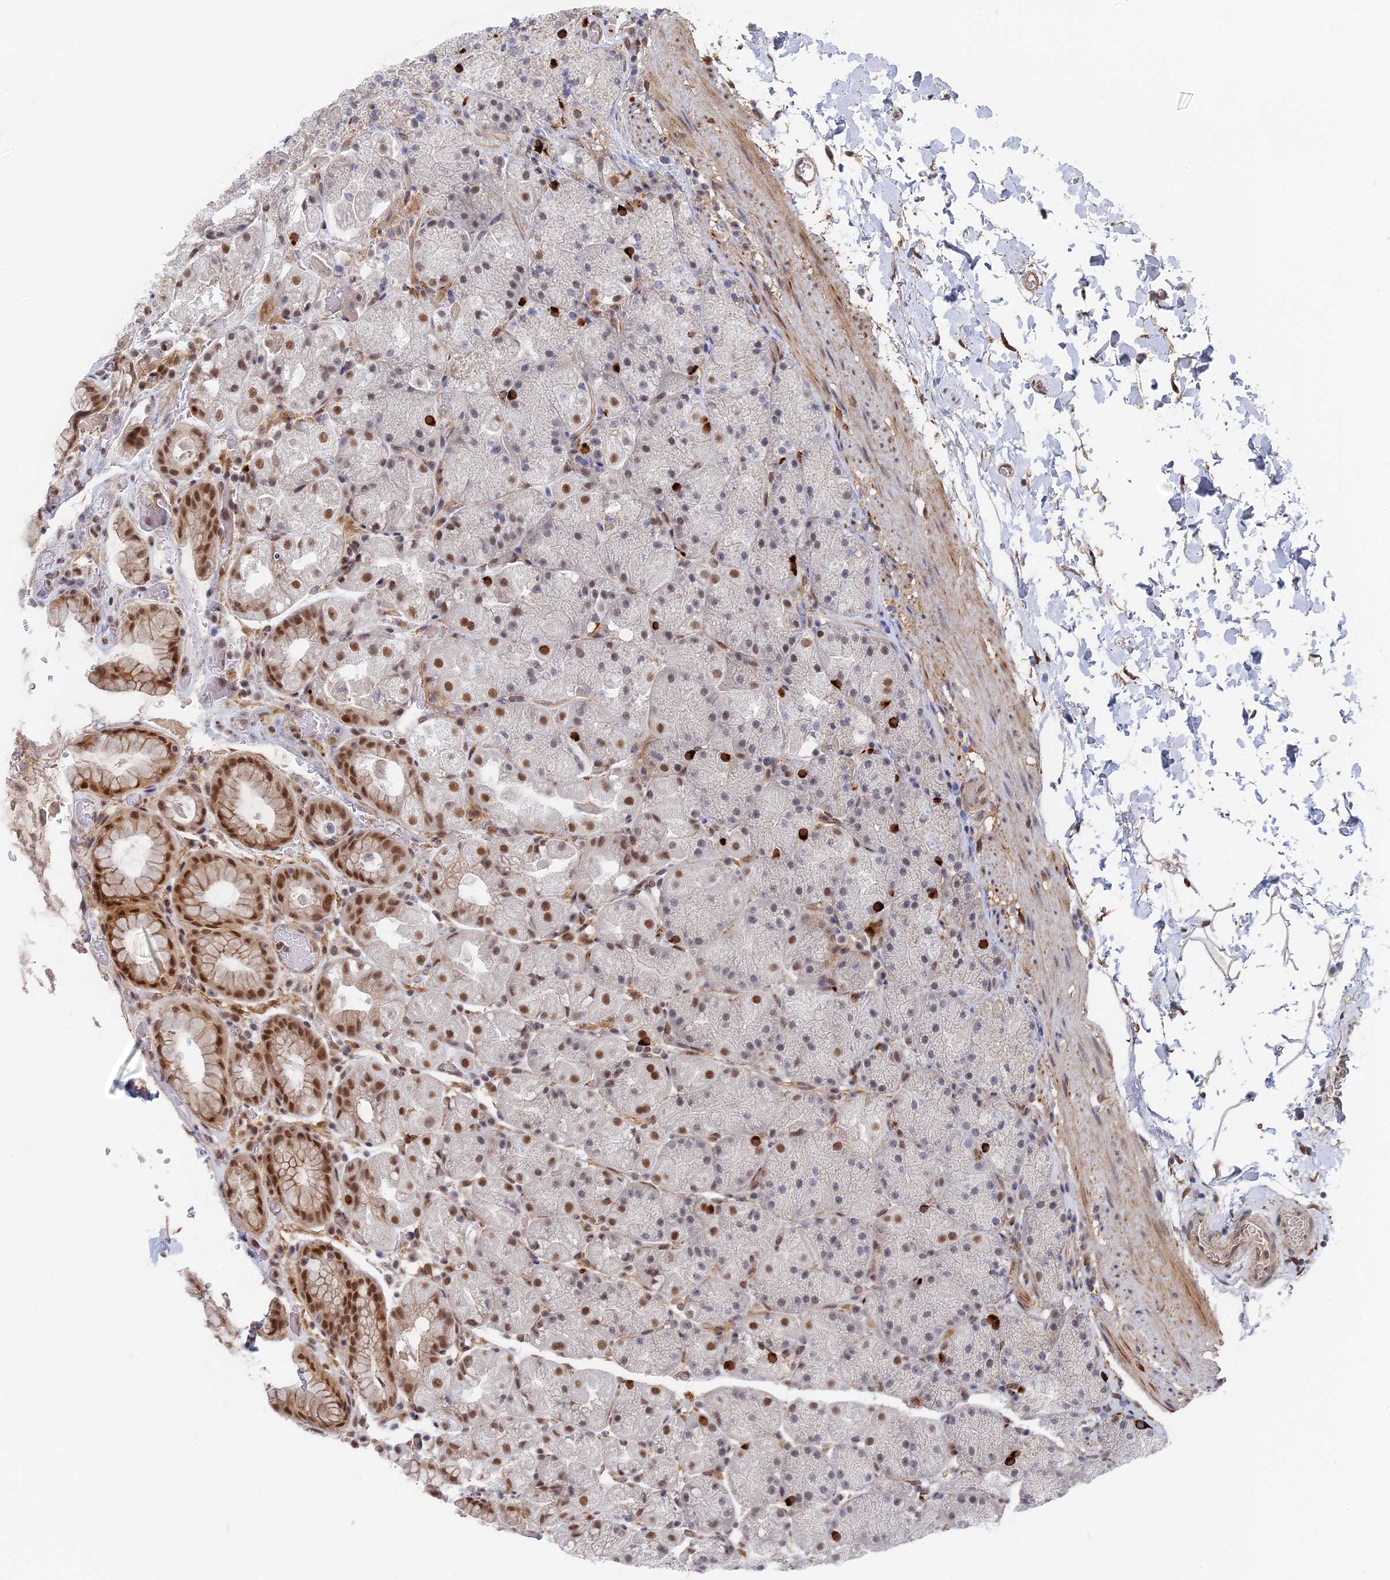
{"staining": {"intensity": "moderate", "quantity": "25%-75%", "location": "cytoplasmic/membranous,nuclear"}, "tissue": "stomach", "cell_type": "Glandular cells", "image_type": "normal", "snomed": [{"axis": "morphology", "description": "Normal tissue, NOS"}, {"axis": "topography", "description": "Stomach, upper"}, {"axis": "topography", "description": "Stomach, lower"}], "caption": "Immunohistochemistry (IHC) micrograph of benign stomach: human stomach stained using immunohistochemistry demonstrates medium levels of moderate protein expression localized specifically in the cytoplasmic/membranous,nuclear of glandular cells, appearing as a cytoplasmic/membranous,nuclear brown color.", "gene": "CCDC85A", "patient": {"sex": "male", "age": 67}}